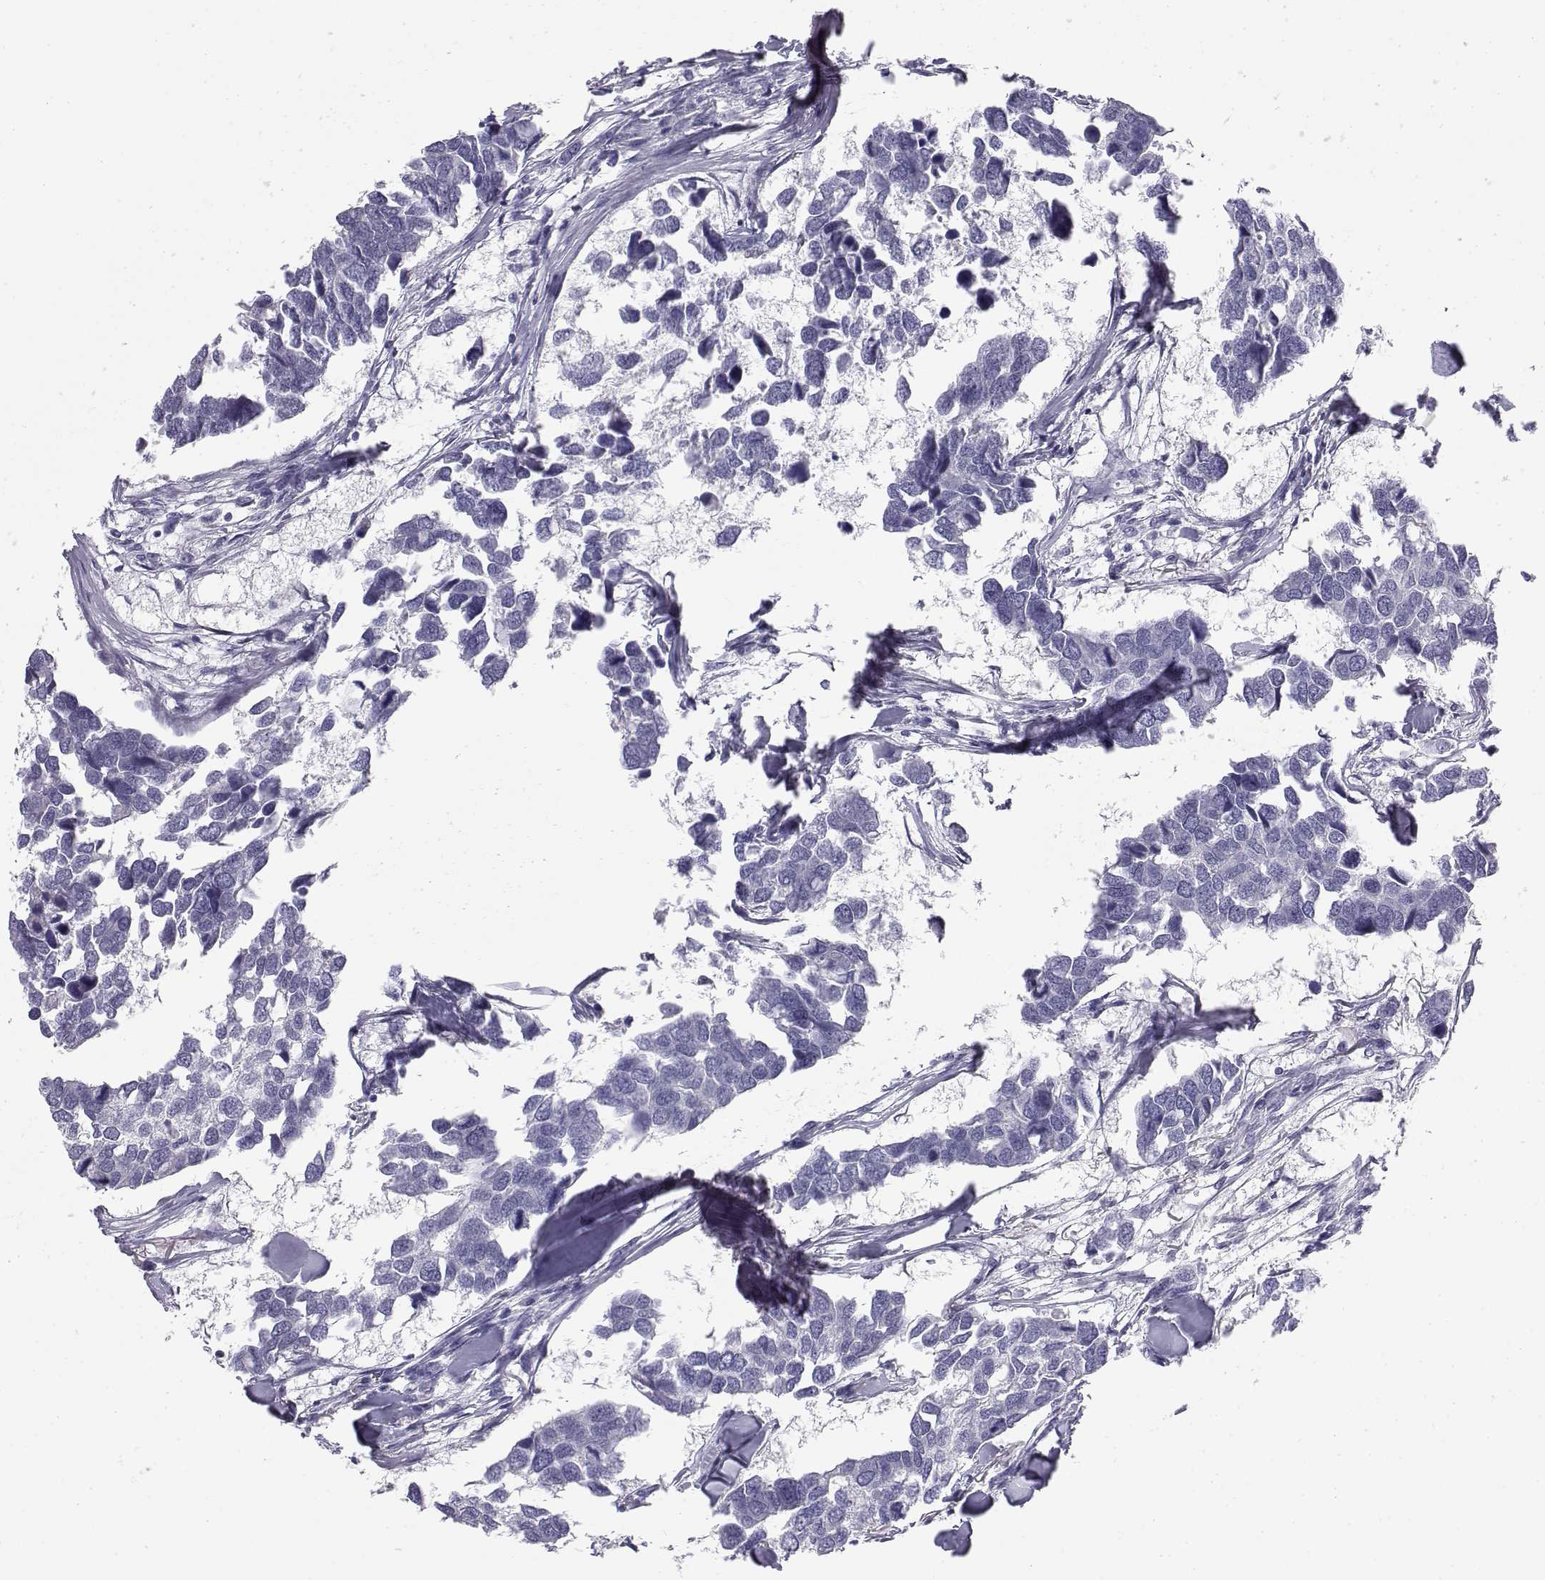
{"staining": {"intensity": "negative", "quantity": "none", "location": "none"}, "tissue": "breast cancer", "cell_type": "Tumor cells", "image_type": "cancer", "snomed": [{"axis": "morphology", "description": "Duct carcinoma"}, {"axis": "topography", "description": "Breast"}], "caption": "Breast intraductal carcinoma was stained to show a protein in brown. There is no significant staining in tumor cells.", "gene": "RNASE12", "patient": {"sex": "female", "age": 83}}